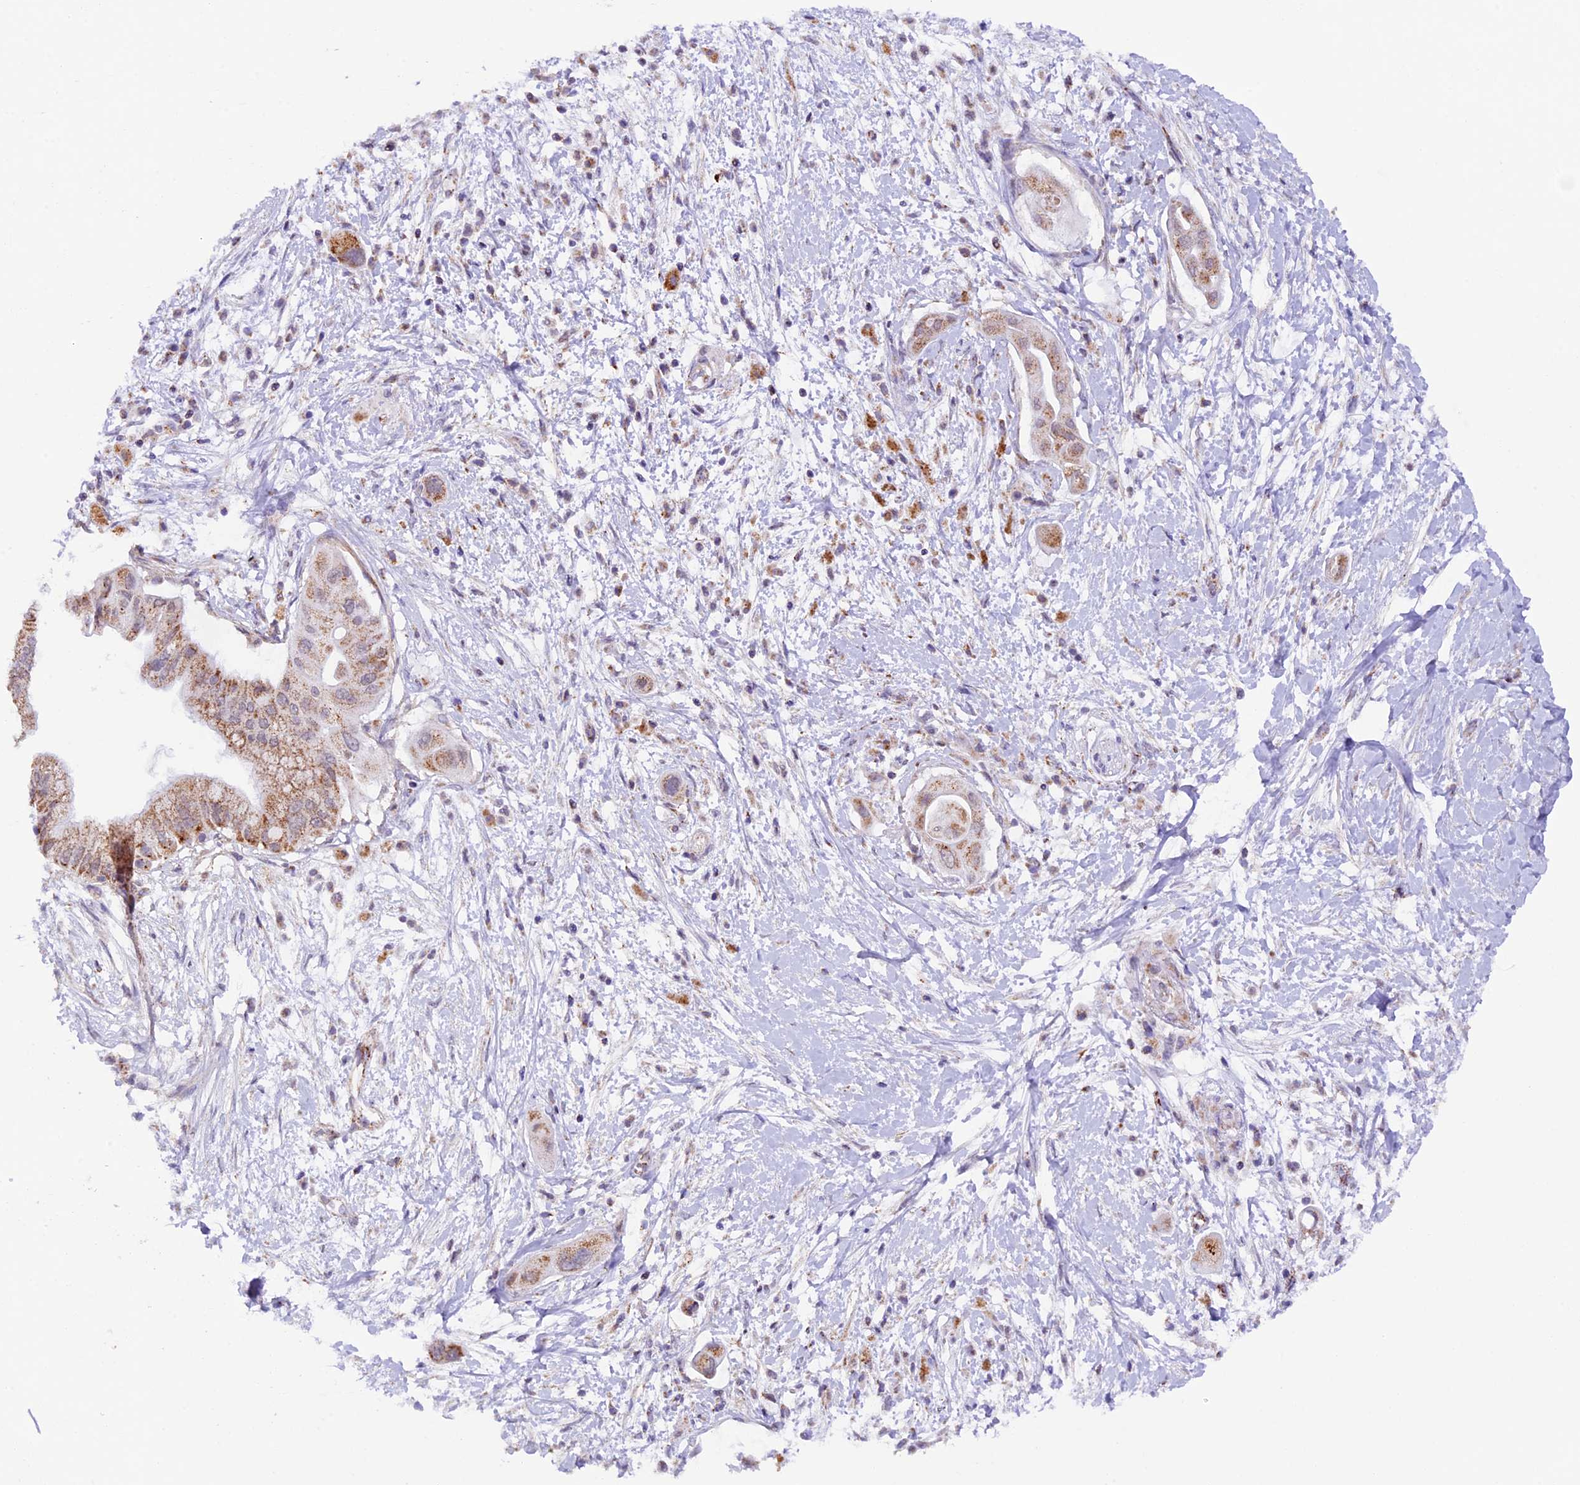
{"staining": {"intensity": "moderate", "quantity": ">75%", "location": "cytoplasmic/membranous"}, "tissue": "pancreatic cancer", "cell_type": "Tumor cells", "image_type": "cancer", "snomed": [{"axis": "morphology", "description": "Adenocarcinoma, NOS"}, {"axis": "topography", "description": "Pancreas"}], "caption": "Protein analysis of pancreatic adenocarcinoma tissue demonstrates moderate cytoplasmic/membranous expression in about >75% of tumor cells.", "gene": "TFAM", "patient": {"sex": "male", "age": 68}}